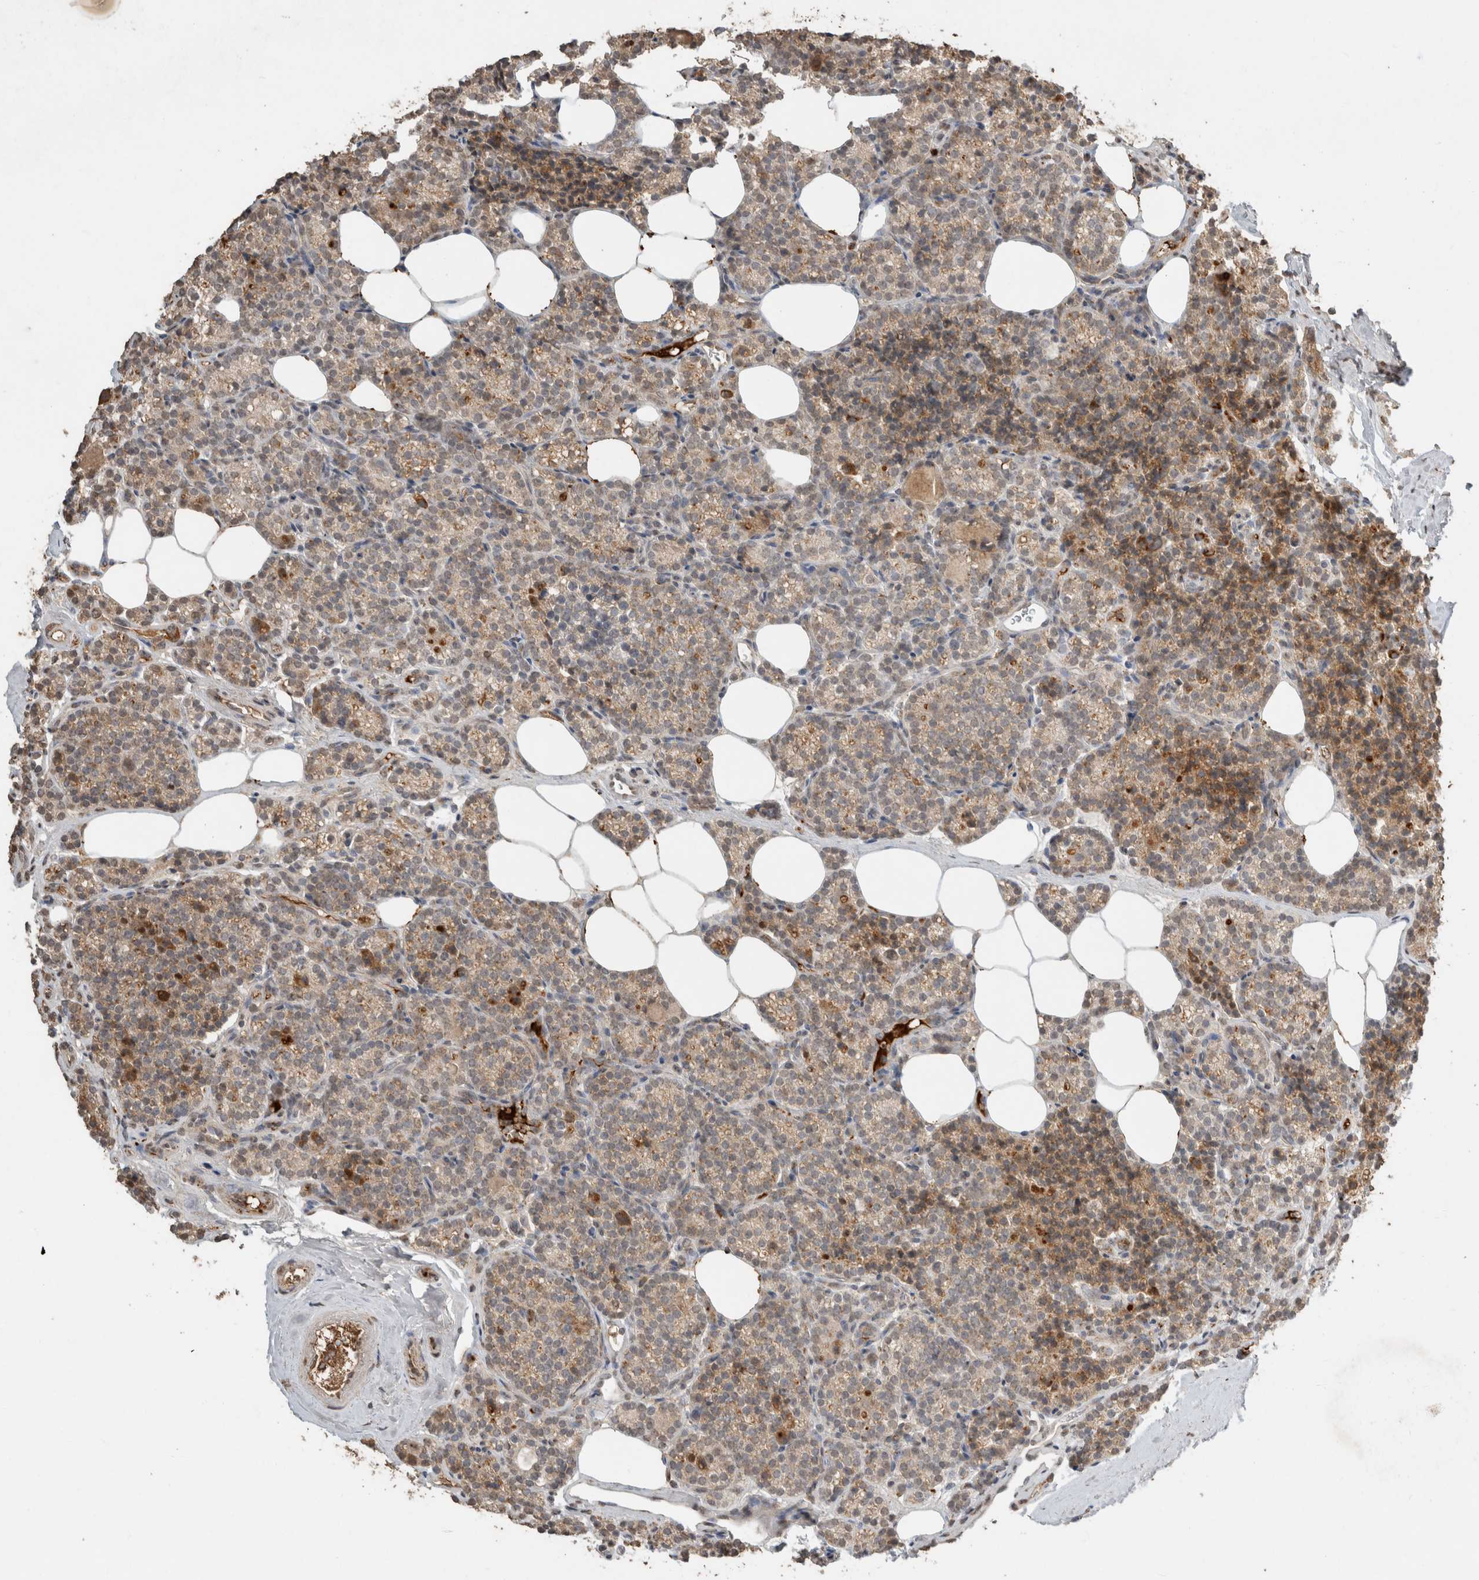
{"staining": {"intensity": "moderate", "quantity": ">75%", "location": "cytoplasmic/membranous"}, "tissue": "parathyroid gland", "cell_type": "Glandular cells", "image_type": "normal", "snomed": [{"axis": "morphology", "description": "Normal tissue, NOS"}, {"axis": "topography", "description": "Parathyroid gland"}], "caption": "Protein expression analysis of unremarkable human parathyroid gland reveals moderate cytoplasmic/membranous expression in approximately >75% of glandular cells. (IHC, brightfield microscopy, high magnification).", "gene": "FAM3A", "patient": {"sex": "male", "age": 85}}